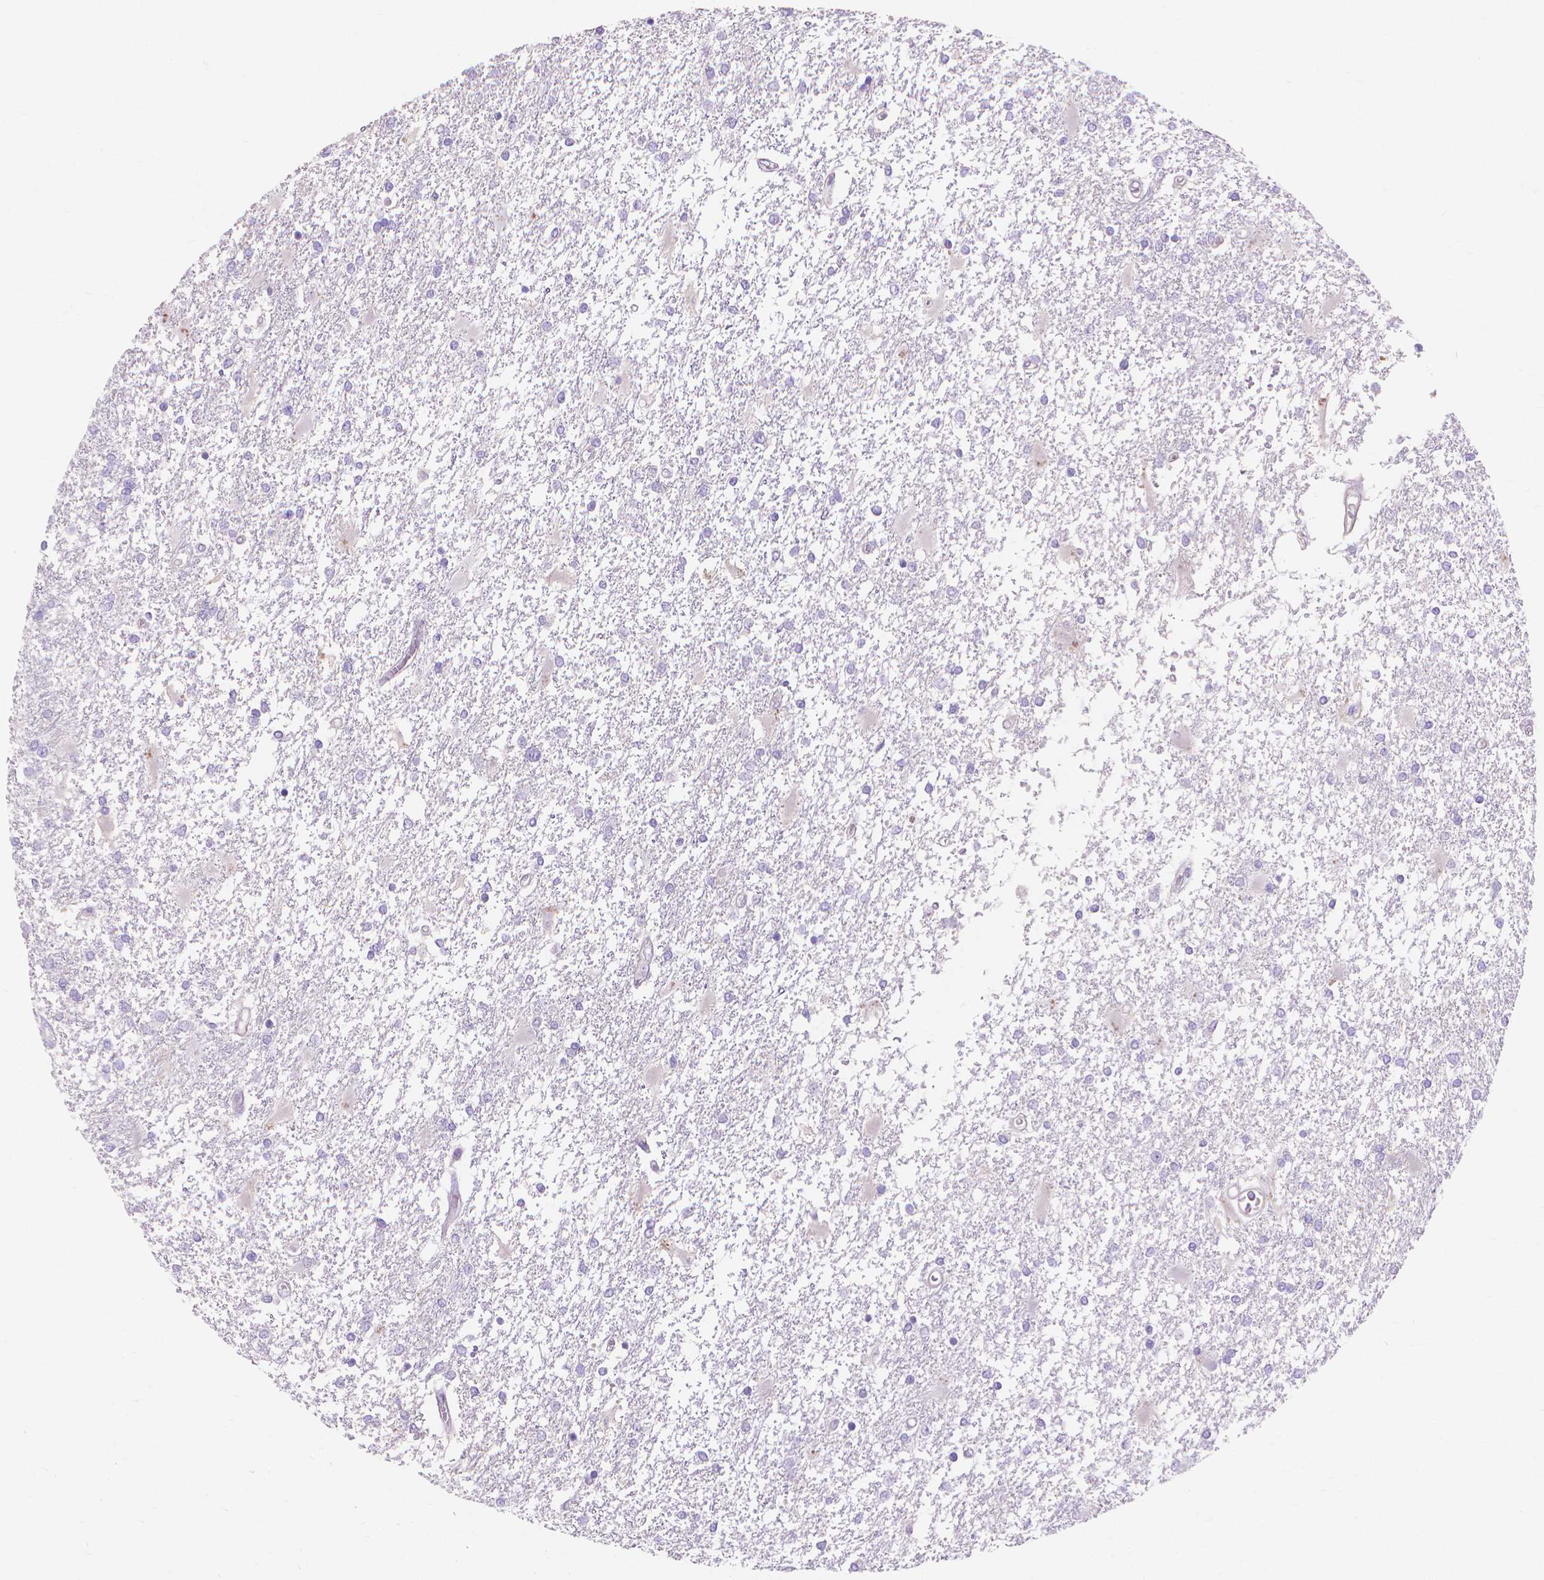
{"staining": {"intensity": "negative", "quantity": "none", "location": "none"}, "tissue": "glioma", "cell_type": "Tumor cells", "image_type": "cancer", "snomed": [{"axis": "morphology", "description": "Glioma, malignant, High grade"}, {"axis": "topography", "description": "Cerebral cortex"}], "caption": "Immunohistochemical staining of glioma exhibits no significant positivity in tumor cells. (DAB (3,3'-diaminobenzidine) immunohistochemistry visualized using brightfield microscopy, high magnification).", "gene": "MBLAC1", "patient": {"sex": "male", "age": 79}}